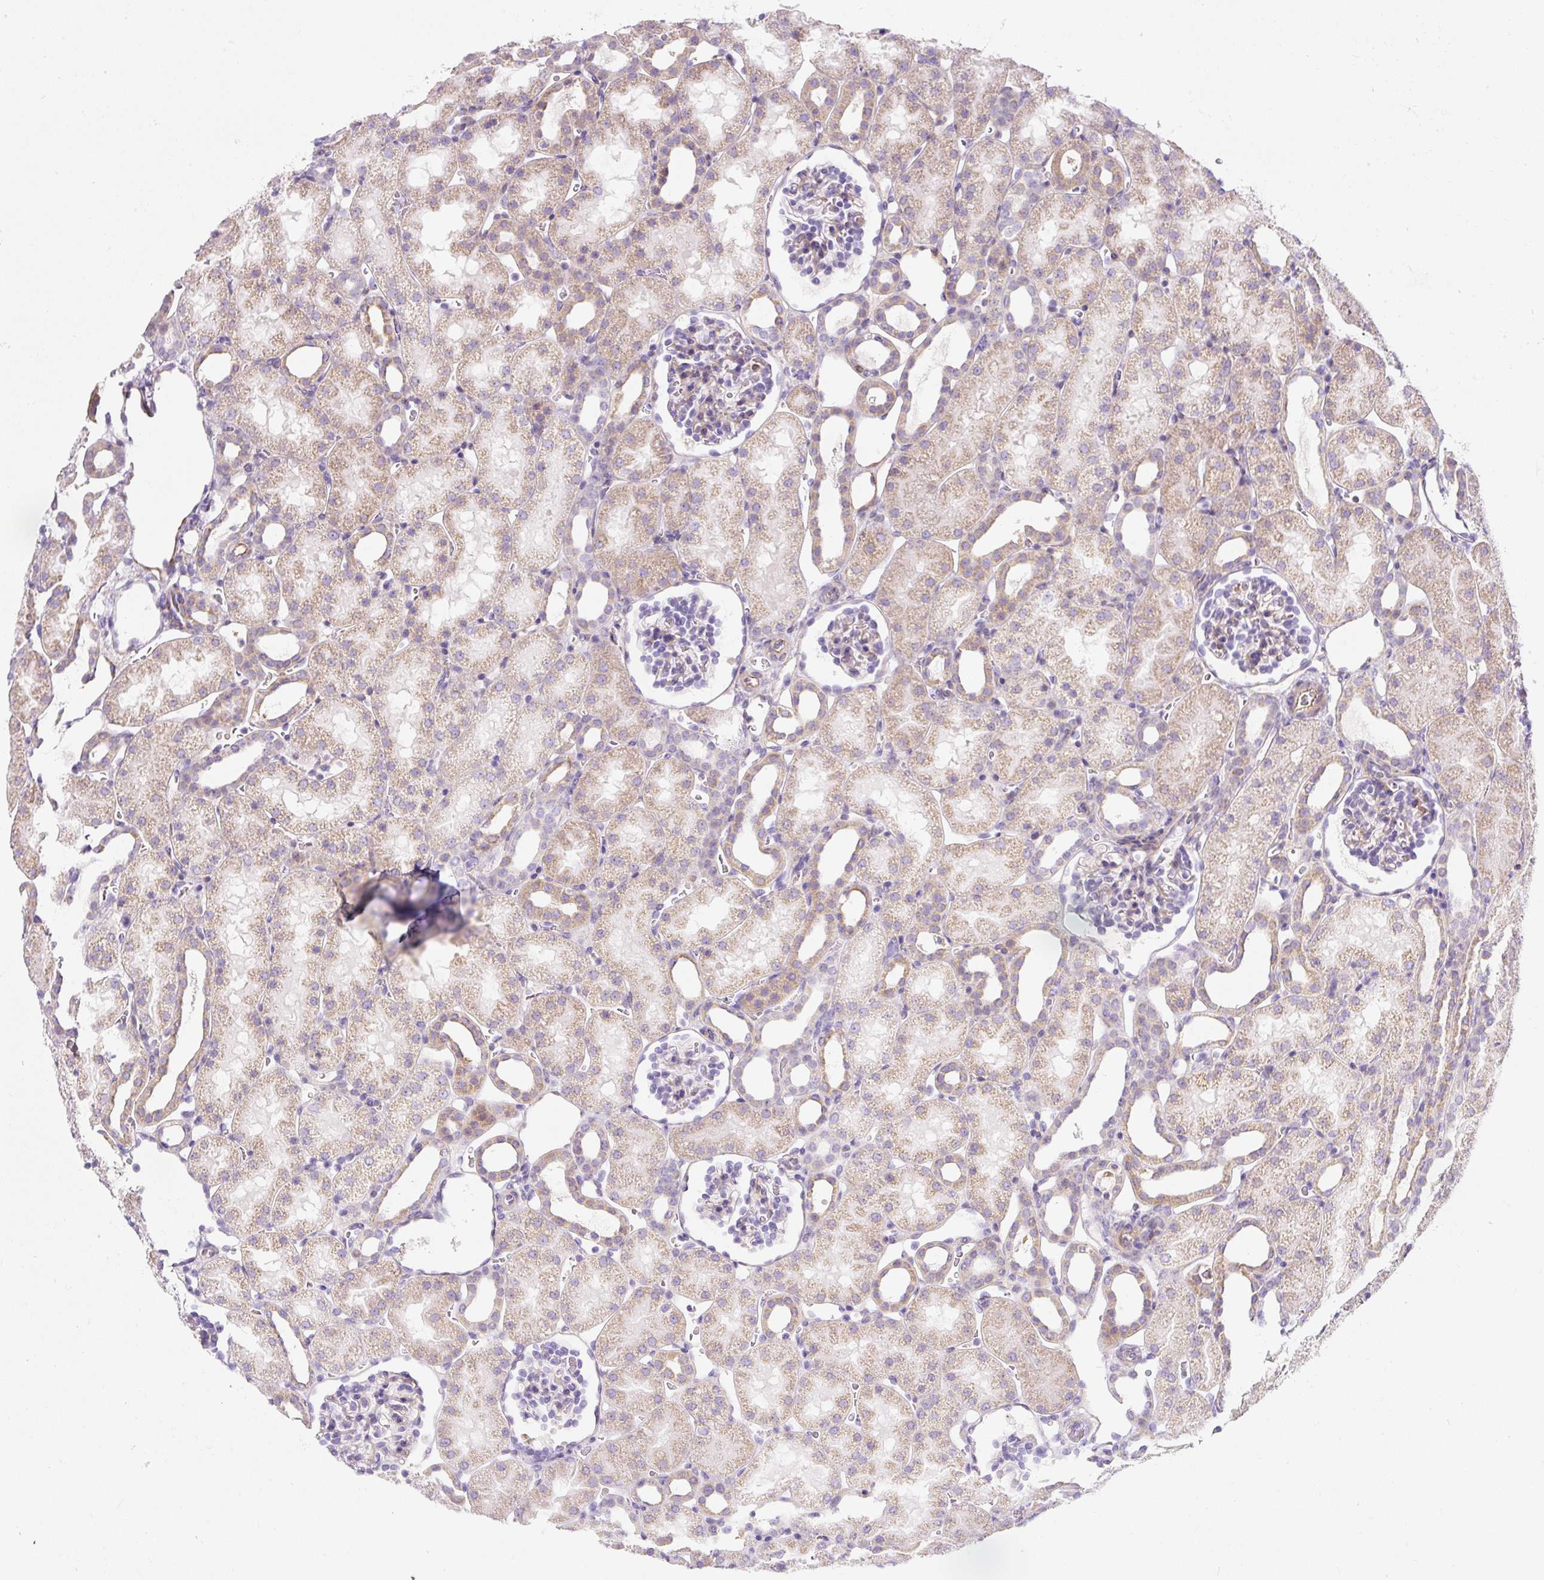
{"staining": {"intensity": "weak", "quantity": "25%-75%", "location": "cytoplasmic/membranous"}, "tissue": "kidney", "cell_type": "Cells in glomeruli", "image_type": "normal", "snomed": [{"axis": "morphology", "description": "Normal tissue, NOS"}, {"axis": "topography", "description": "Kidney"}], "caption": "Approximately 25%-75% of cells in glomeruli in normal human kidney show weak cytoplasmic/membranous protein expression as visualized by brown immunohistochemical staining.", "gene": "ERAP2", "patient": {"sex": "male", "age": 2}}